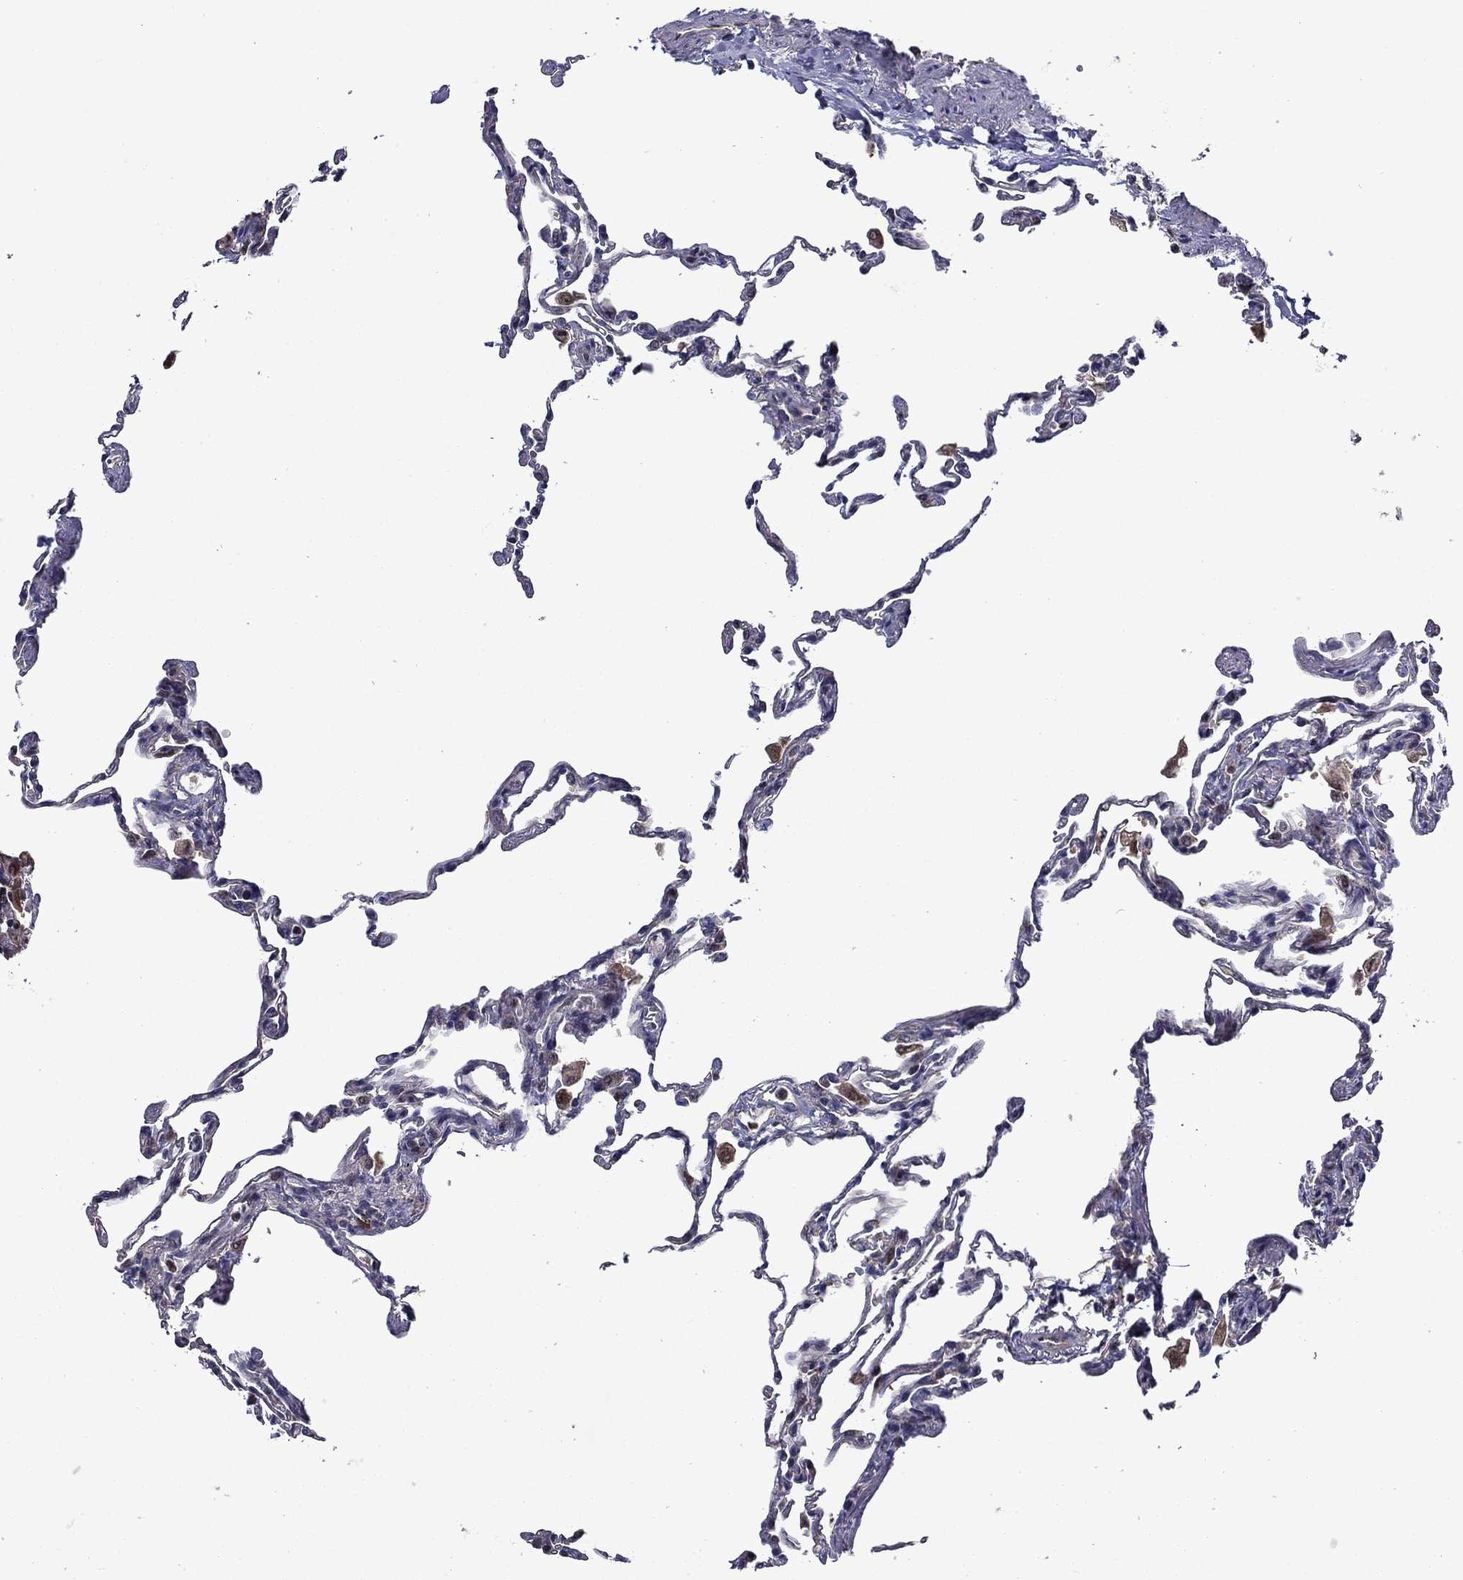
{"staining": {"intensity": "negative", "quantity": "none", "location": "none"}, "tissue": "lung", "cell_type": "Alveolar cells", "image_type": "normal", "snomed": [{"axis": "morphology", "description": "Normal tissue, NOS"}, {"axis": "topography", "description": "Lung"}], "caption": "This is an IHC micrograph of unremarkable human lung. There is no positivity in alveolar cells.", "gene": "TPMT", "patient": {"sex": "female", "age": 57}}